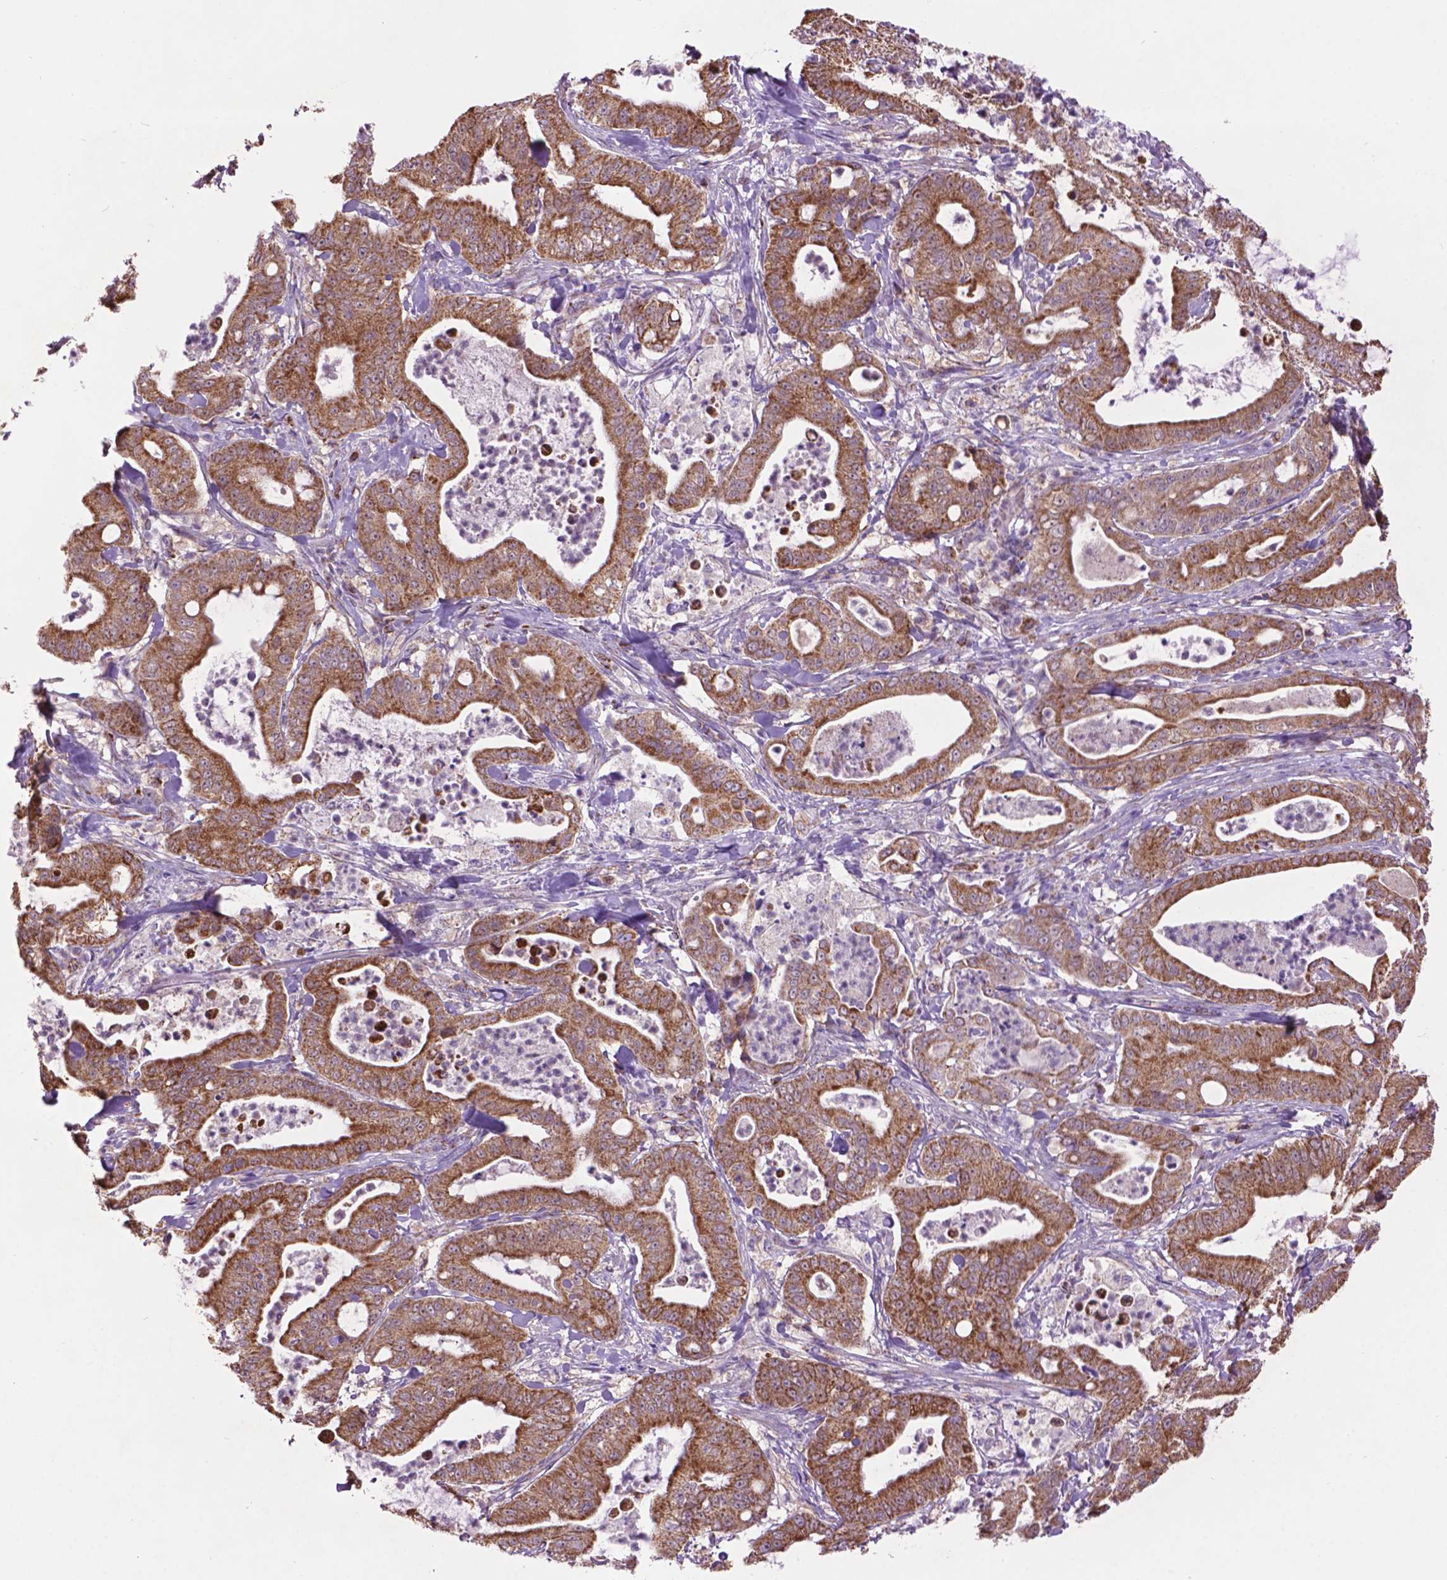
{"staining": {"intensity": "strong", "quantity": ">75%", "location": "cytoplasmic/membranous"}, "tissue": "pancreatic cancer", "cell_type": "Tumor cells", "image_type": "cancer", "snomed": [{"axis": "morphology", "description": "Adenocarcinoma, NOS"}, {"axis": "topography", "description": "Pancreas"}], "caption": "Protein analysis of adenocarcinoma (pancreatic) tissue displays strong cytoplasmic/membranous staining in approximately >75% of tumor cells.", "gene": "PYCR3", "patient": {"sex": "male", "age": 71}}